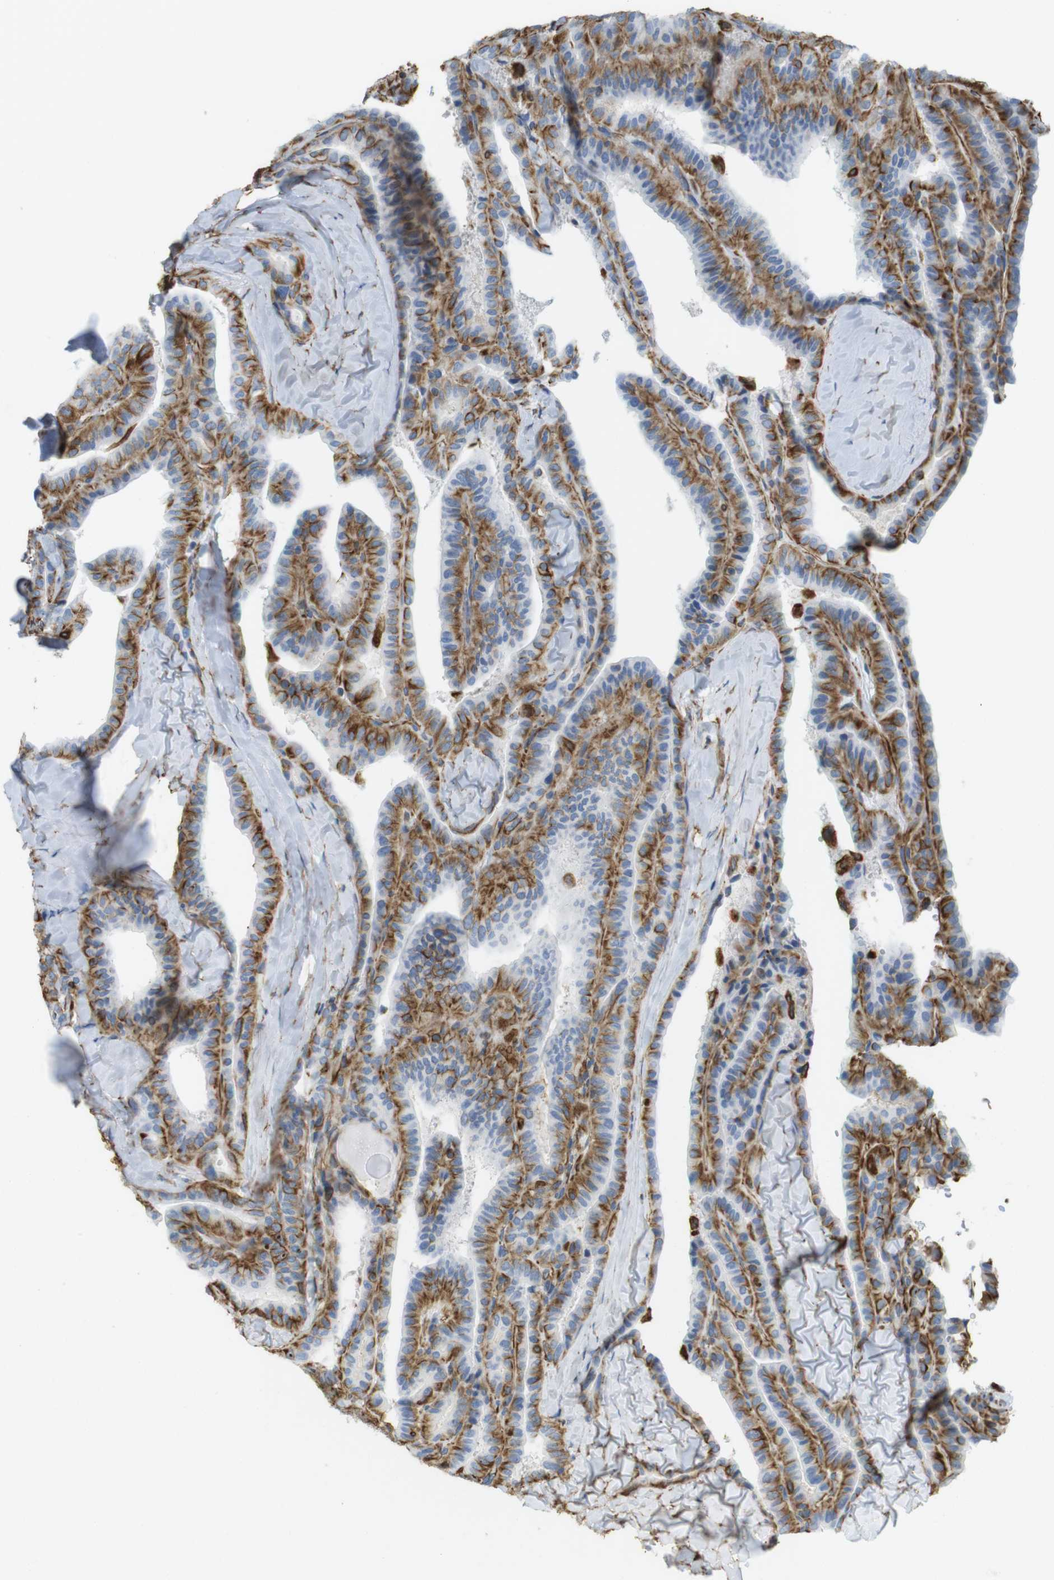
{"staining": {"intensity": "moderate", "quantity": ">75%", "location": "cytoplasmic/membranous"}, "tissue": "thyroid cancer", "cell_type": "Tumor cells", "image_type": "cancer", "snomed": [{"axis": "morphology", "description": "Papillary adenocarcinoma, NOS"}, {"axis": "topography", "description": "Thyroid gland"}], "caption": "Immunohistochemistry (DAB) staining of human thyroid papillary adenocarcinoma reveals moderate cytoplasmic/membranous protein staining in about >75% of tumor cells.", "gene": "MS4A10", "patient": {"sex": "male", "age": 77}}